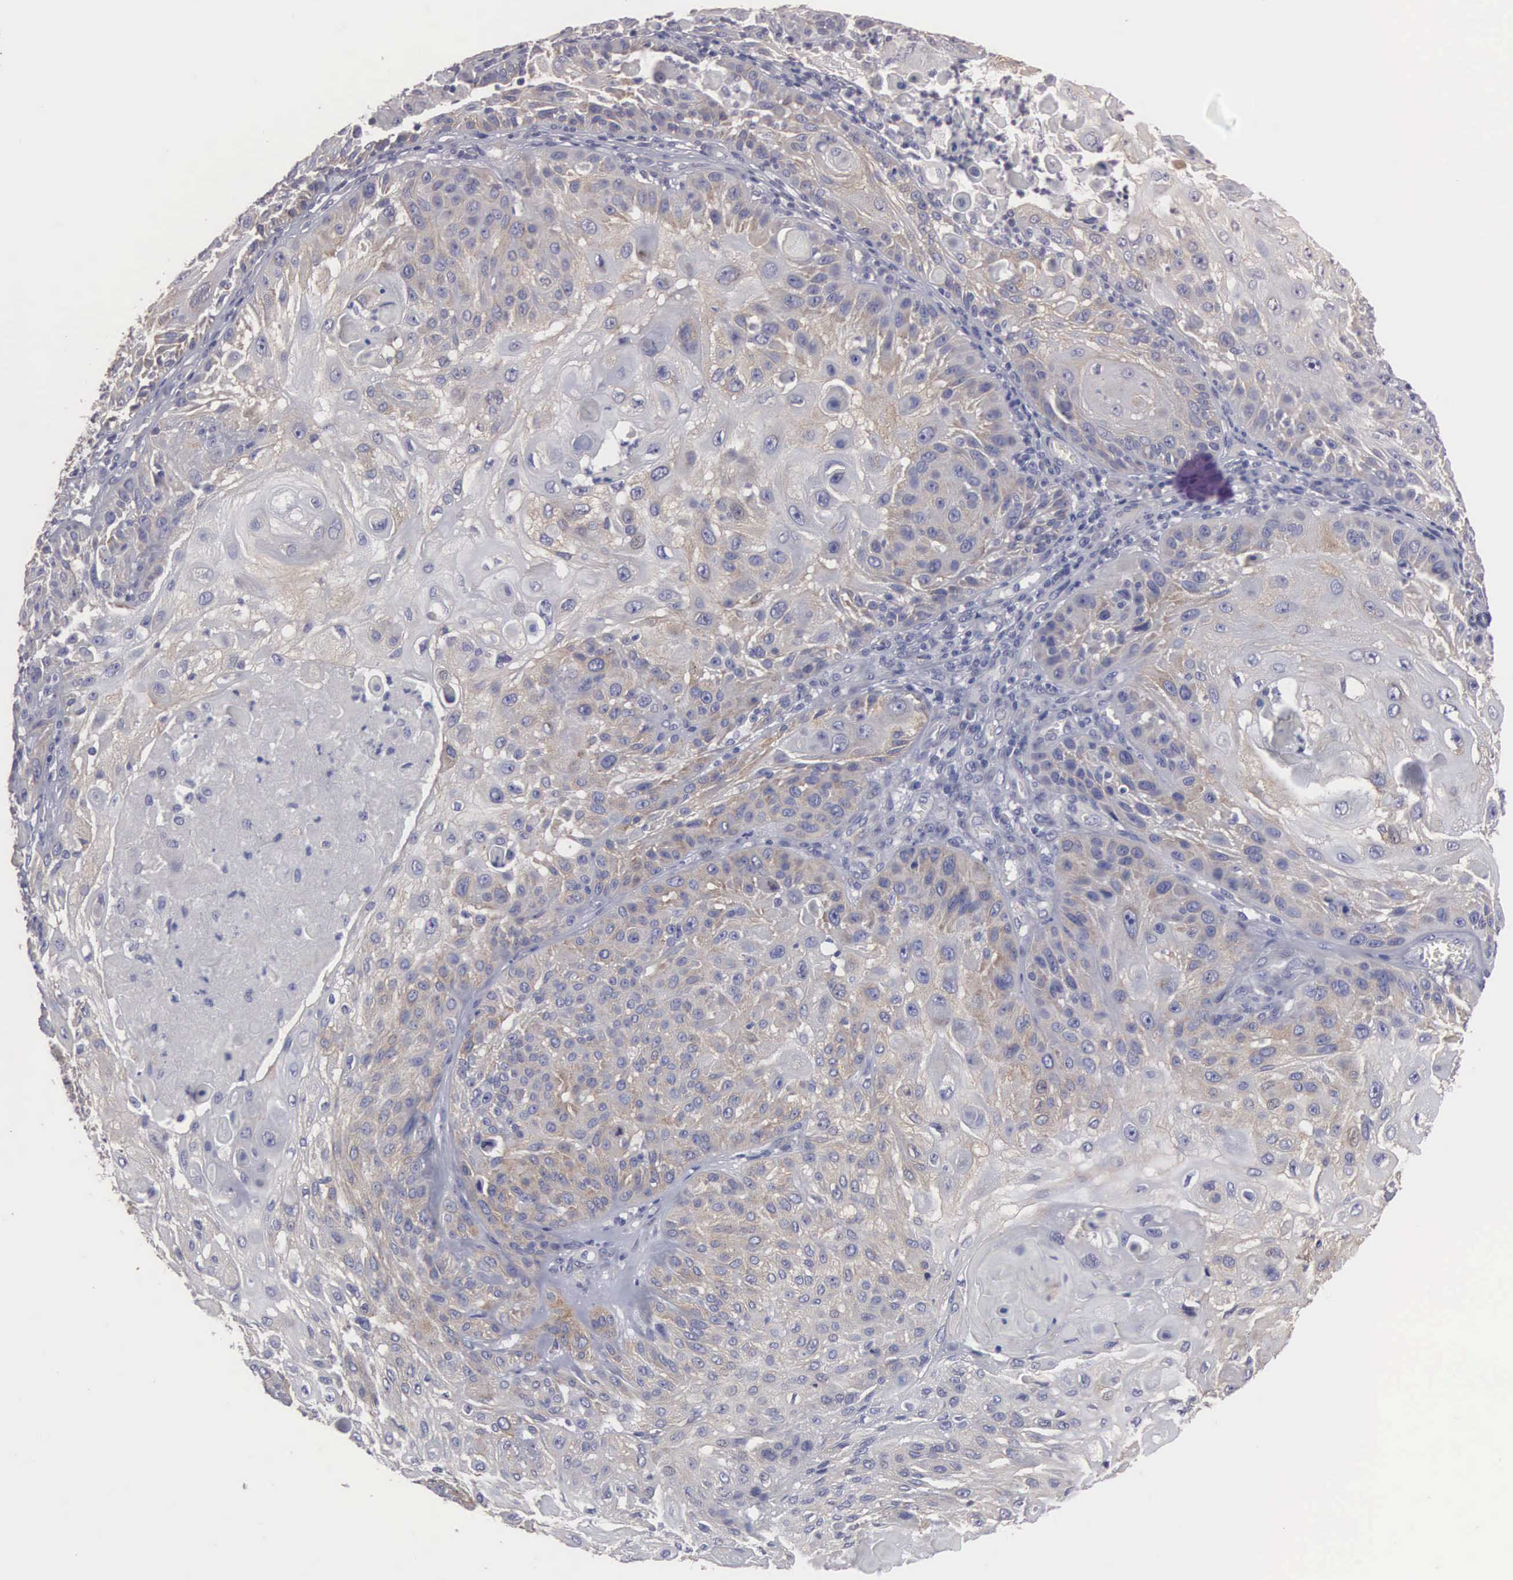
{"staining": {"intensity": "weak", "quantity": "25%-75%", "location": "cytoplasmic/membranous"}, "tissue": "skin cancer", "cell_type": "Tumor cells", "image_type": "cancer", "snomed": [{"axis": "morphology", "description": "Squamous cell carcinoma, NOS"}, {"axis": "topography", "description": "Skin"}], "caption": "Human skin cancer stained with a brown dye shows weak cytoplasmic/membranous positive staining in approximately 25%-75% of tumor cells.", "gene": "CEP170B", "patient": {"sex": "female", "age": 89}}